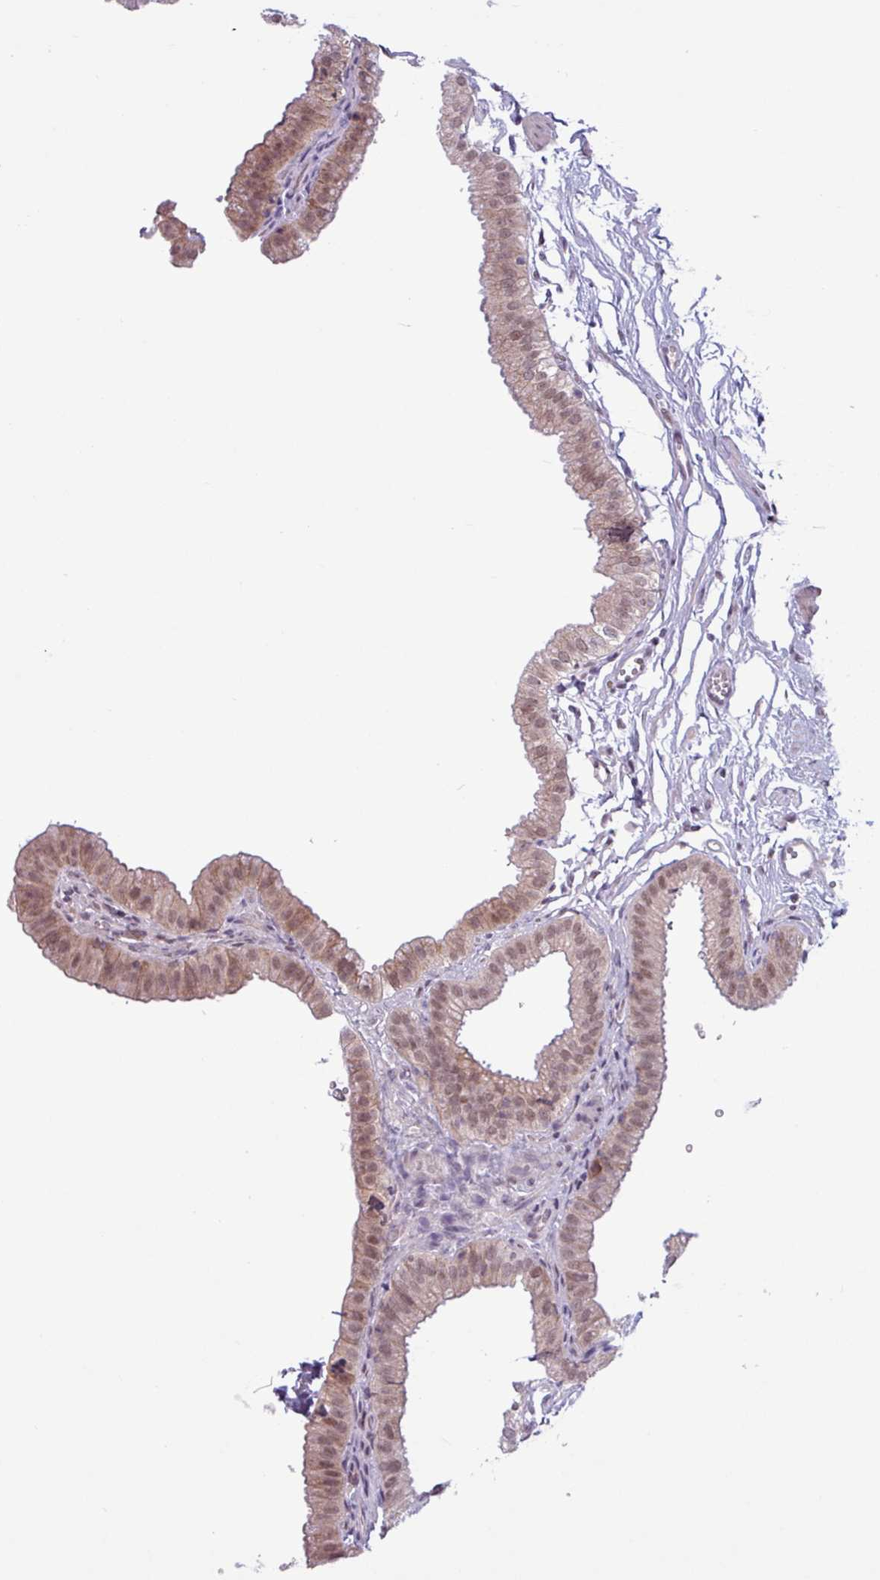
{"staining": {"intensity": "moderate", "quantity": ">75%", "location": "cytoplasmic/membranous,nuclear"}, "tissue": "gallbladder", "cell_type": "Glandular cells", "image_type": "normal", "snomed": [{"axis": "morphology", "description": "Normal tissue, NOS"}, {"axis": "topography", "description": "Gallbladder"}], "caption": "DAB immunohistochemical staining of benign human gallbladder displays moderate cytoplasmic/membranous,nuclear protein positivity in approximately >75% of glandular cells.", "gene": "NOTCH2", "patient": {"sex": "female", "age": 61}}